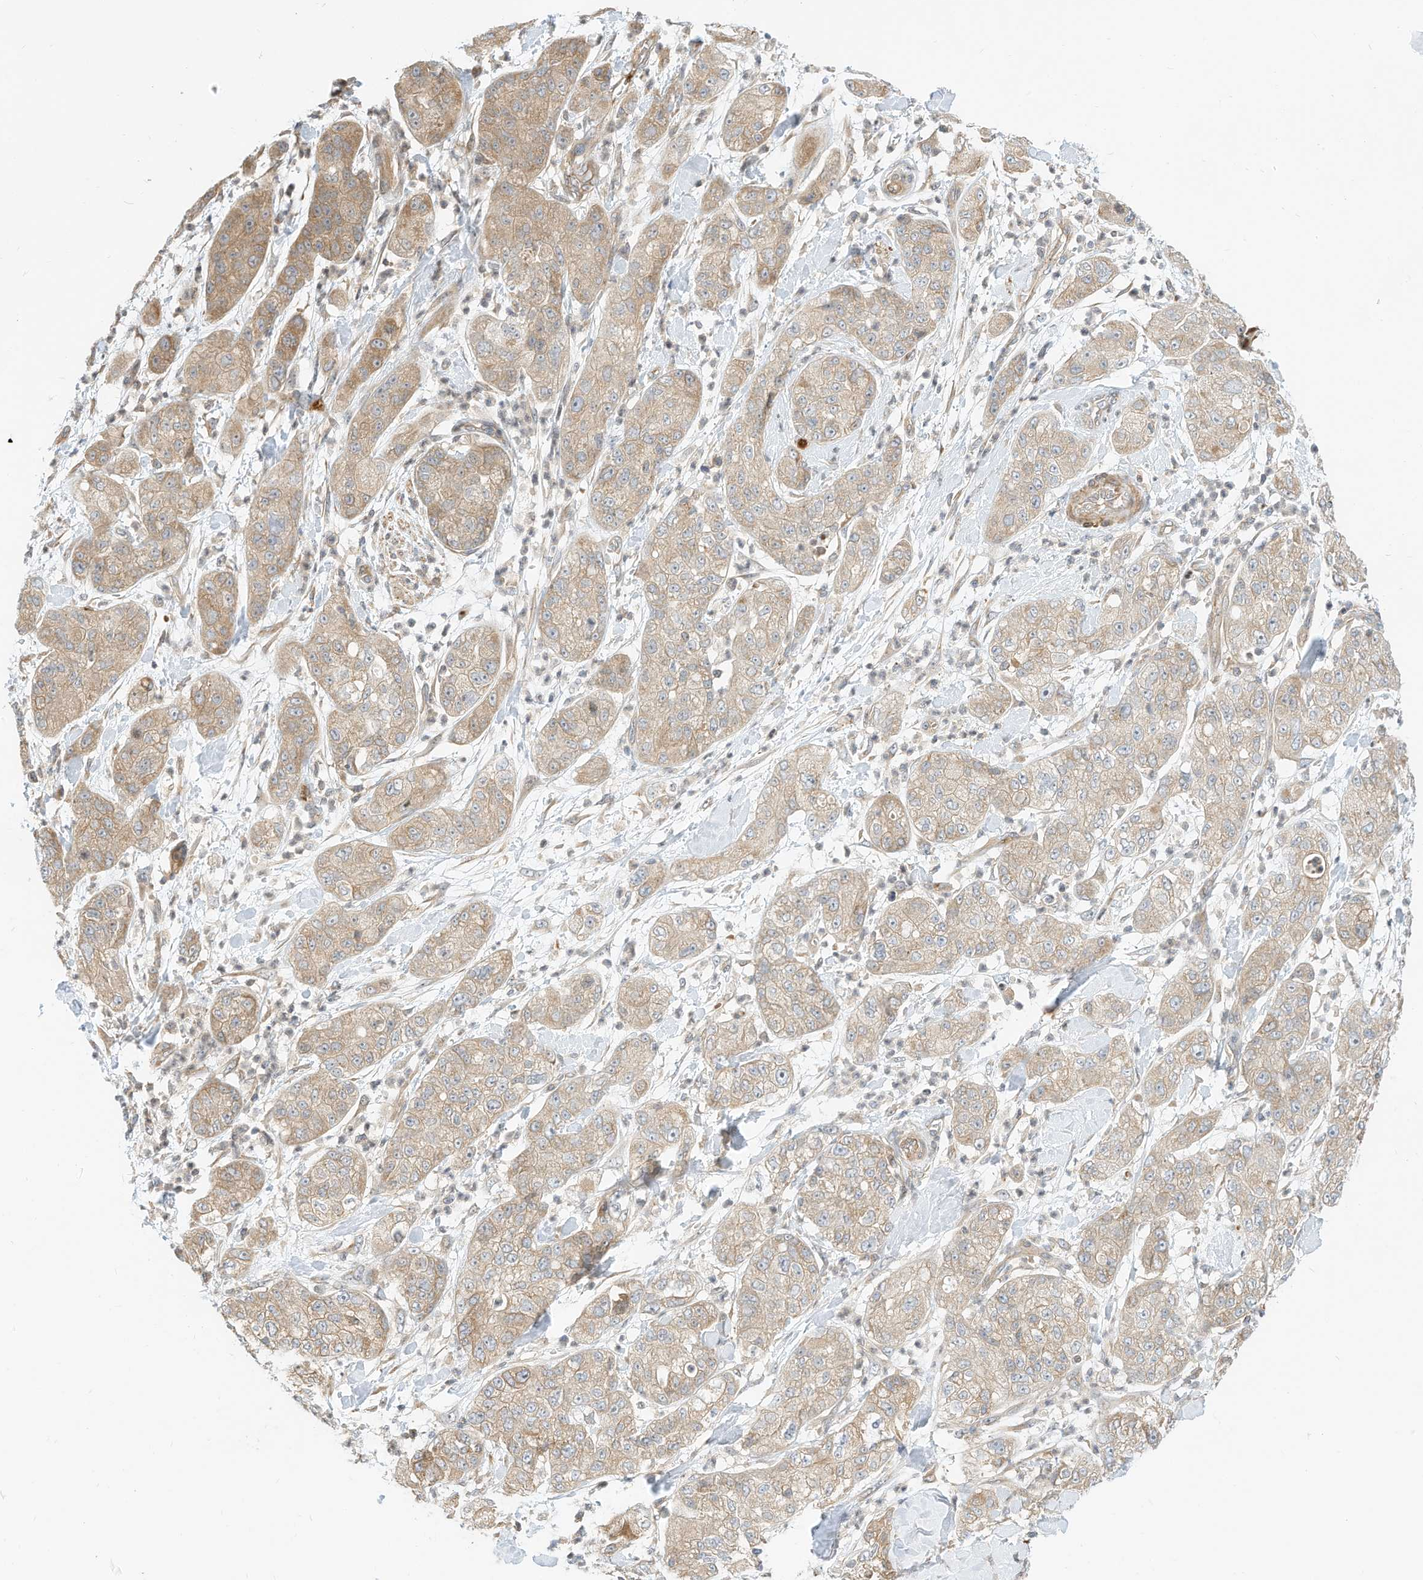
{"staining": {"intensity": "weak", "quantity": ">75%", "location": "cytoplasmic/membranous"}, "tissue": "pancreatic cancer", "cell_type": "Tumor cells", "image_type": "cancer", "snomed": [{"axis": "morphology", "description": "Adenocarcinoma, NOS"}, {"axis": "topography", "description": "Pancreas"}], "caption": "DAB immunohistochemical staining of pancreatic cancer (adenocarcinoma) displays weak cytoplasmic/membranous protein positivity in approximately >75% of tumor cells.", "gene": "OFD1", "patient": {"sex": "female", "age": 78}}